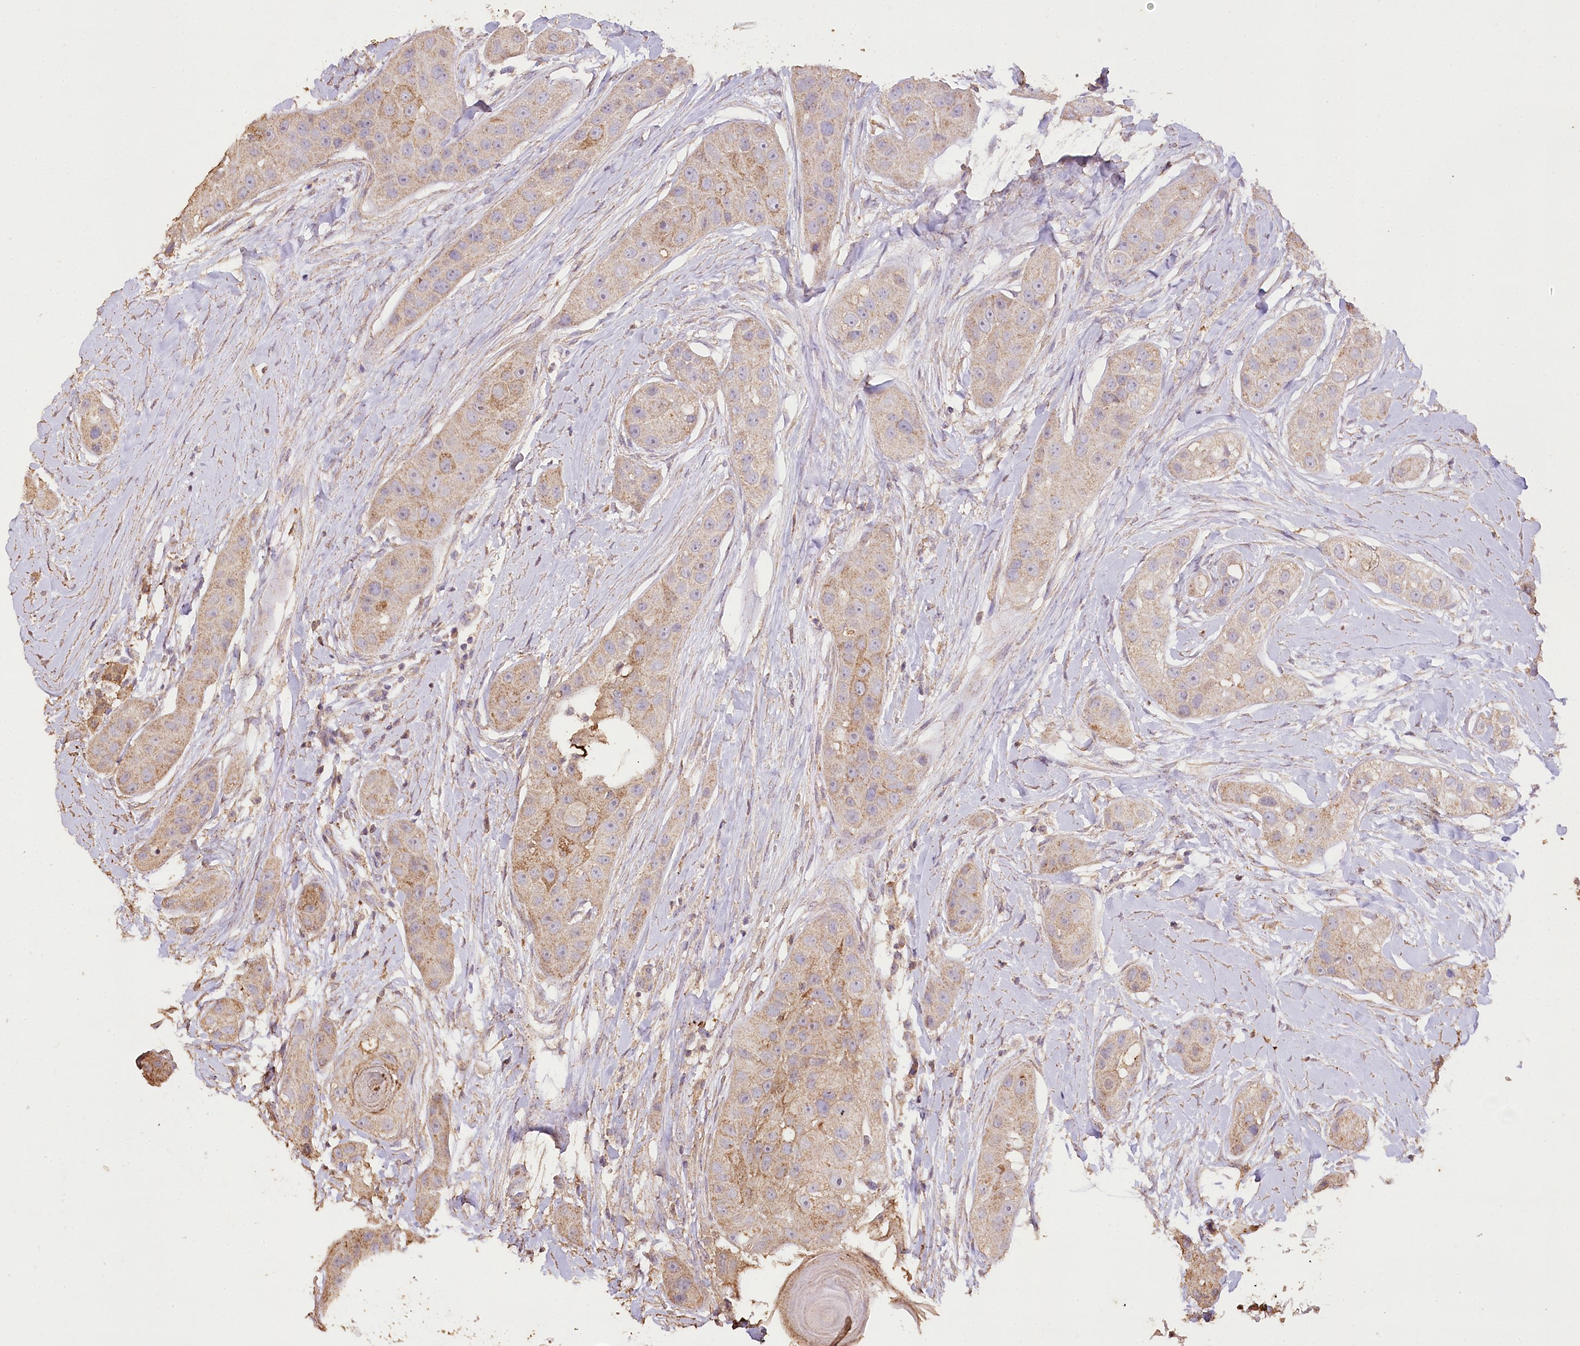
{"staining": {"intensity": "weak", "quantity": ">75%", "location": "cytoplasmic/membranous"}, "tissue": "head and neck cancer", "cell_type": "Tumor cells", "image_type": "cancer", "snomed": [{"axis": "morphology", "description": "Normal tissue, NOS"}, {"axis": "morphology", "description": "Squamous cell carcinoma, NOS"}, {"axis": "topography", "description": "Skeletal muscle"}, {"axis": "topography", "description": "Head-Neck"}], "caption": "Immunohistochemical staining of squamous cell carcinoma (head and neck) demonstrates weak cytoplasmic/membranous protein positivity in approximately >75% of tumor cells.", "gene": "IREB2", "patient": {"sex": "male", "age": 51}}